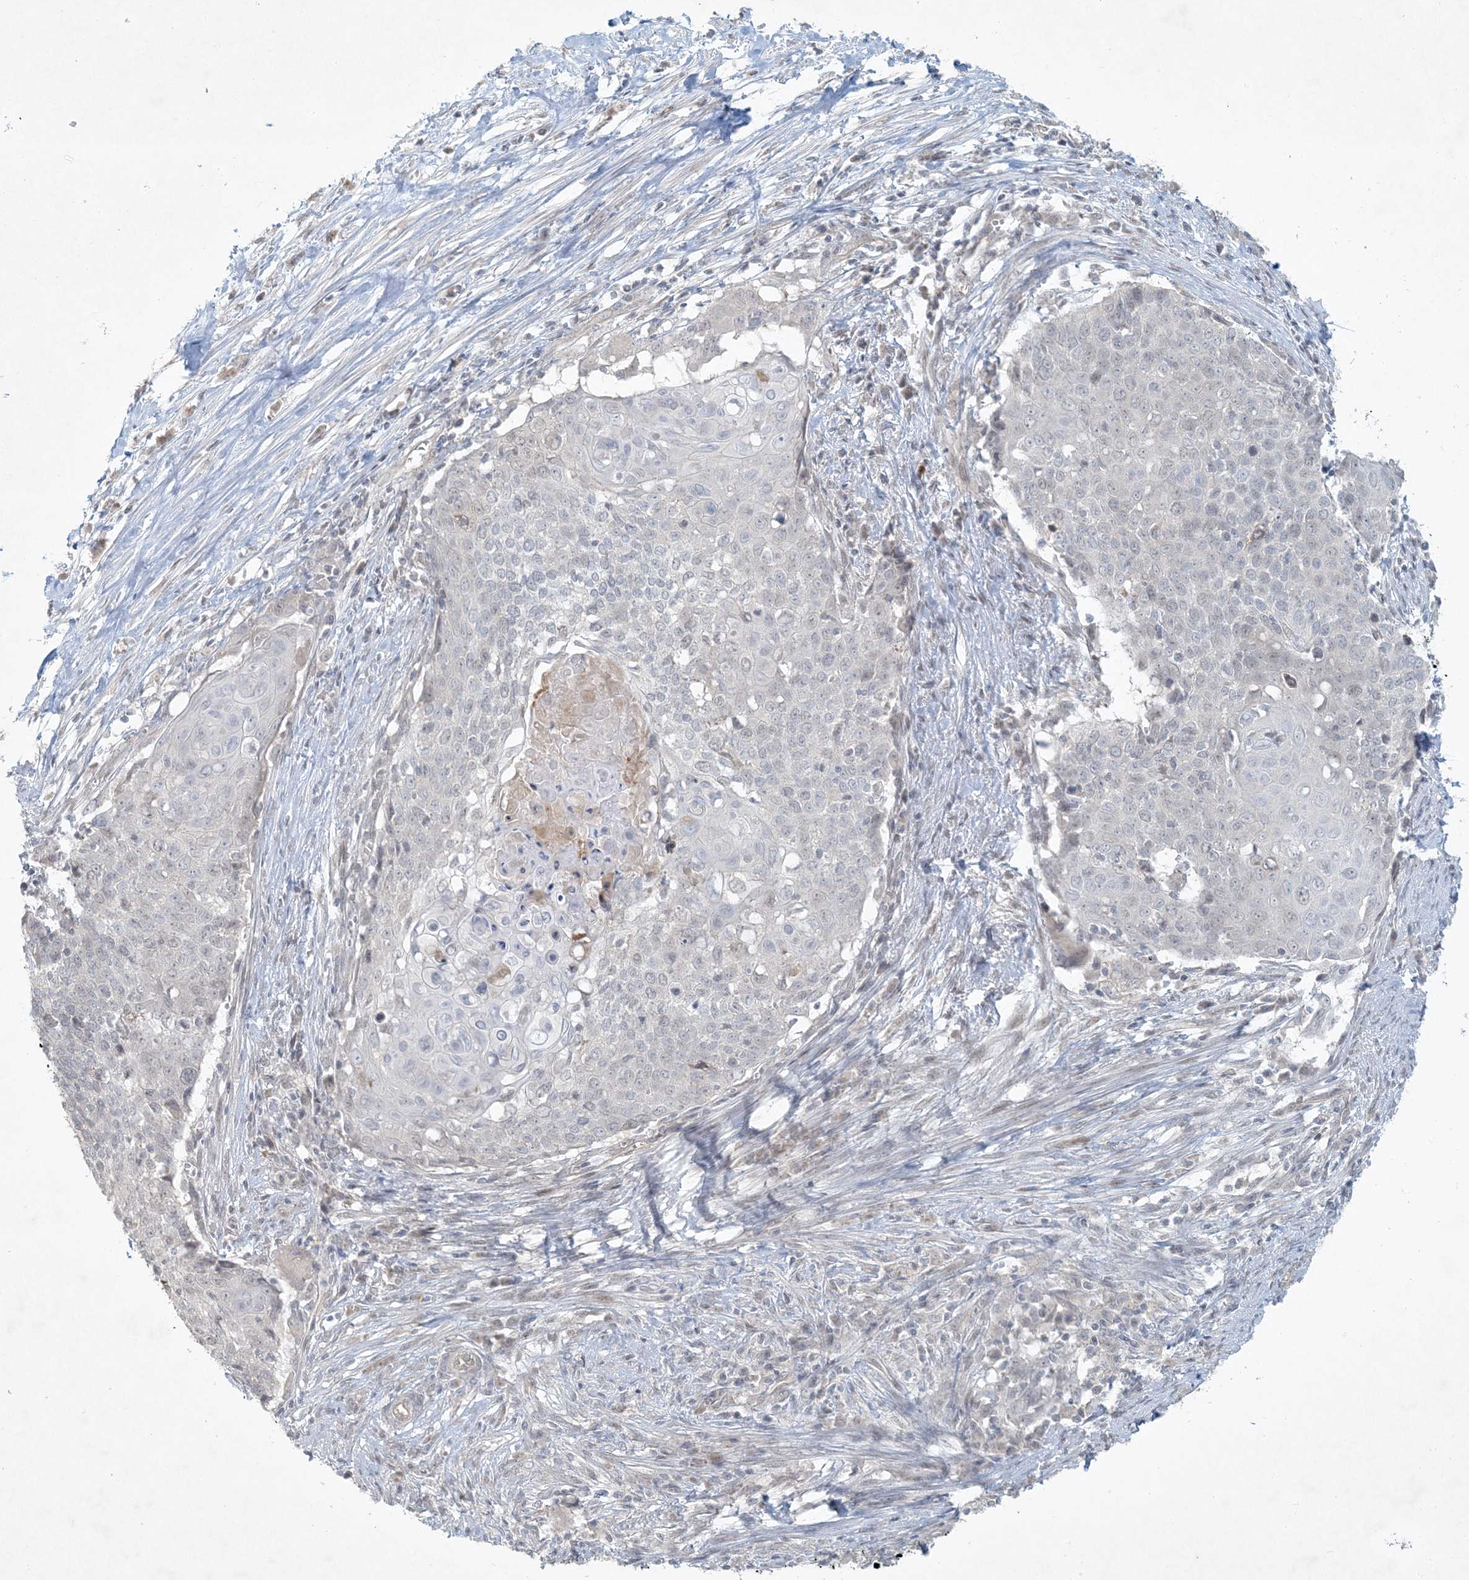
{"staining": {"intensity": "negative", "quantity": "none", "location": "none"}, "tissue": "cervical cancer", "cell_type": "Tumor cells", "image_type": "cancer", "snomed": [{"axis": "morphology", "description": "Squamous cell carcinoma, NOS"}, {"axis": "topography", "description": "Cervix"}], "caption": "Cervical cancer stained for a protein using immunohistochemistry (IHC) demonstrates no expression tumor cells.", "gene": "BCORL1", "patient": {"sex": "female", "age": 39}}